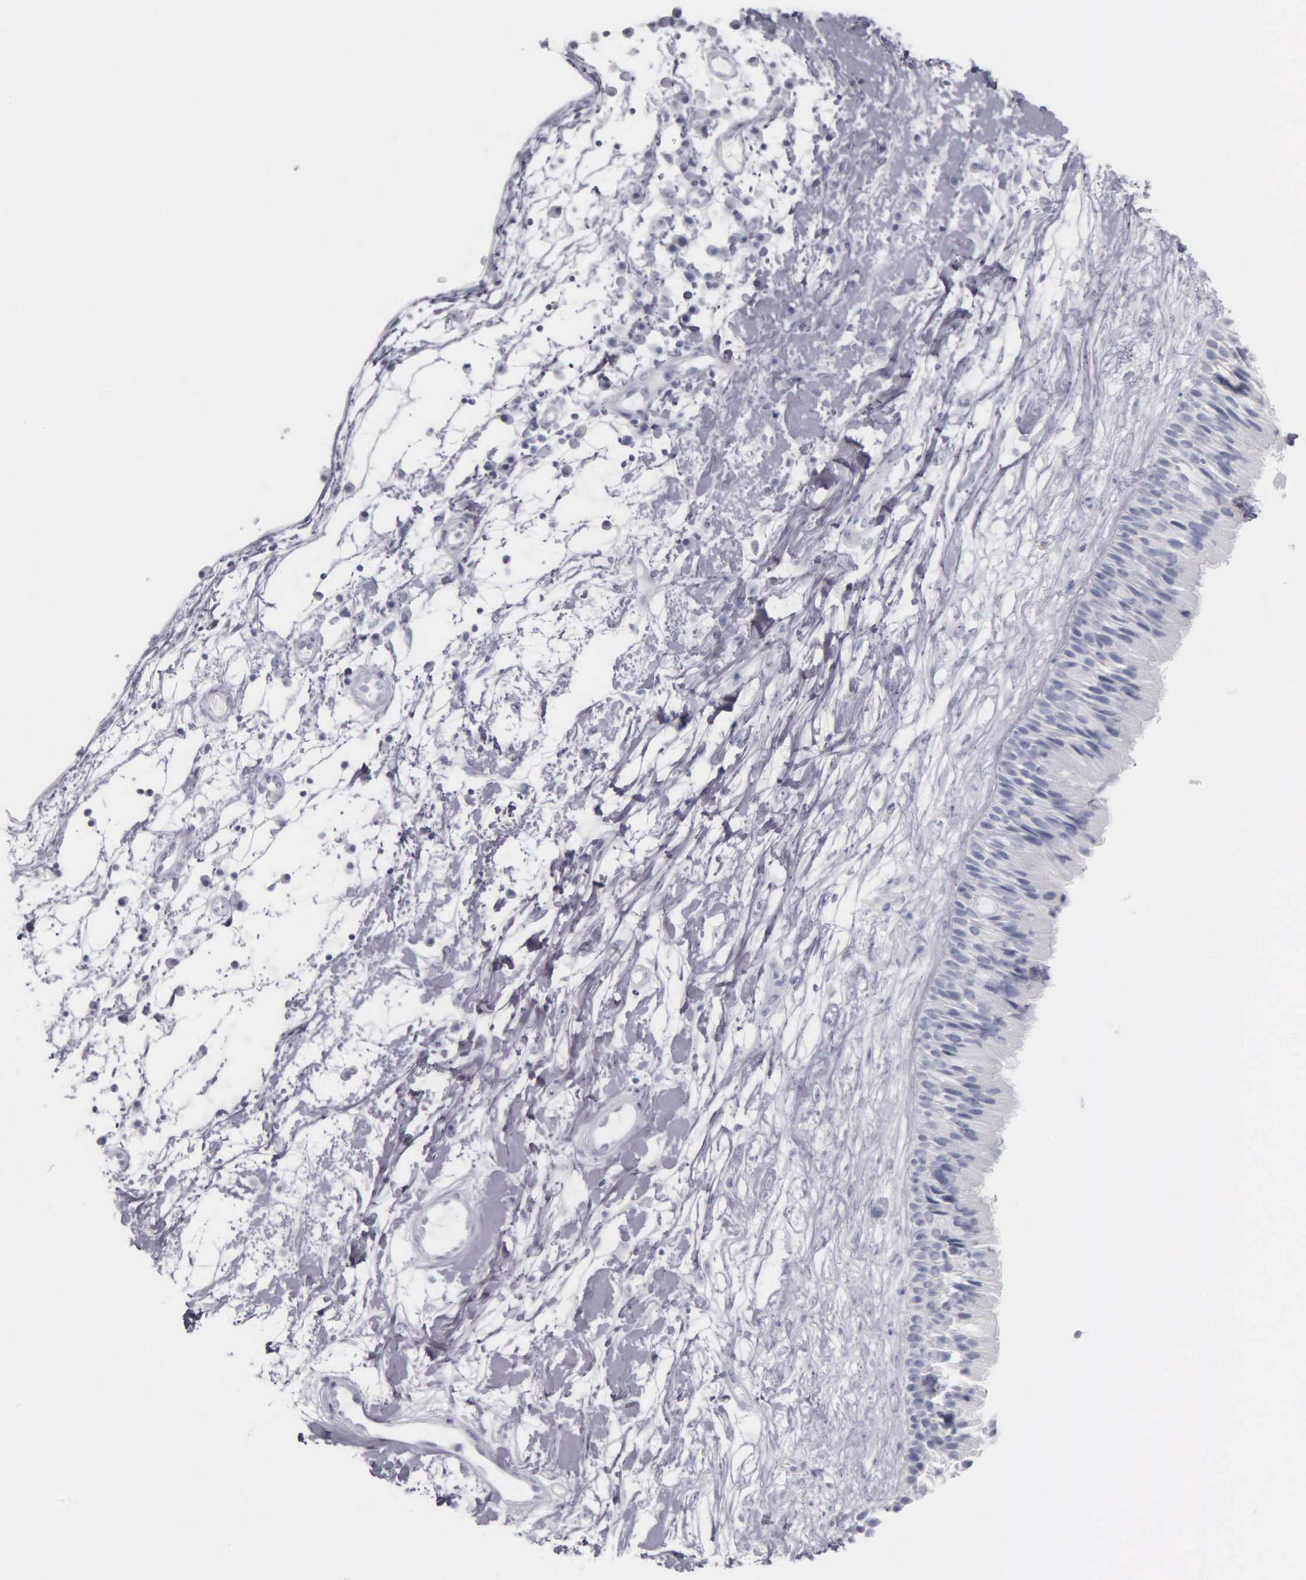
{"staining": {"intensity": "negative", "quantity": "none", "location": "none"}, "tissue": "nasopharynx", "cell_type": "Respiratory epithelial cells", "image_type": "normal", "snomed": [{"axis": "morphology", "description": "Normal tissue, NOS"}, {"axis": "topography", "description": "Nasopharynx"}], "caption": "Respiratory epithelial cells show no significant expression in normal nasopharynx. Nuclei are stained in blue.", "gene": "KRT20", "patient": {"sex": "male", "age": 13}}